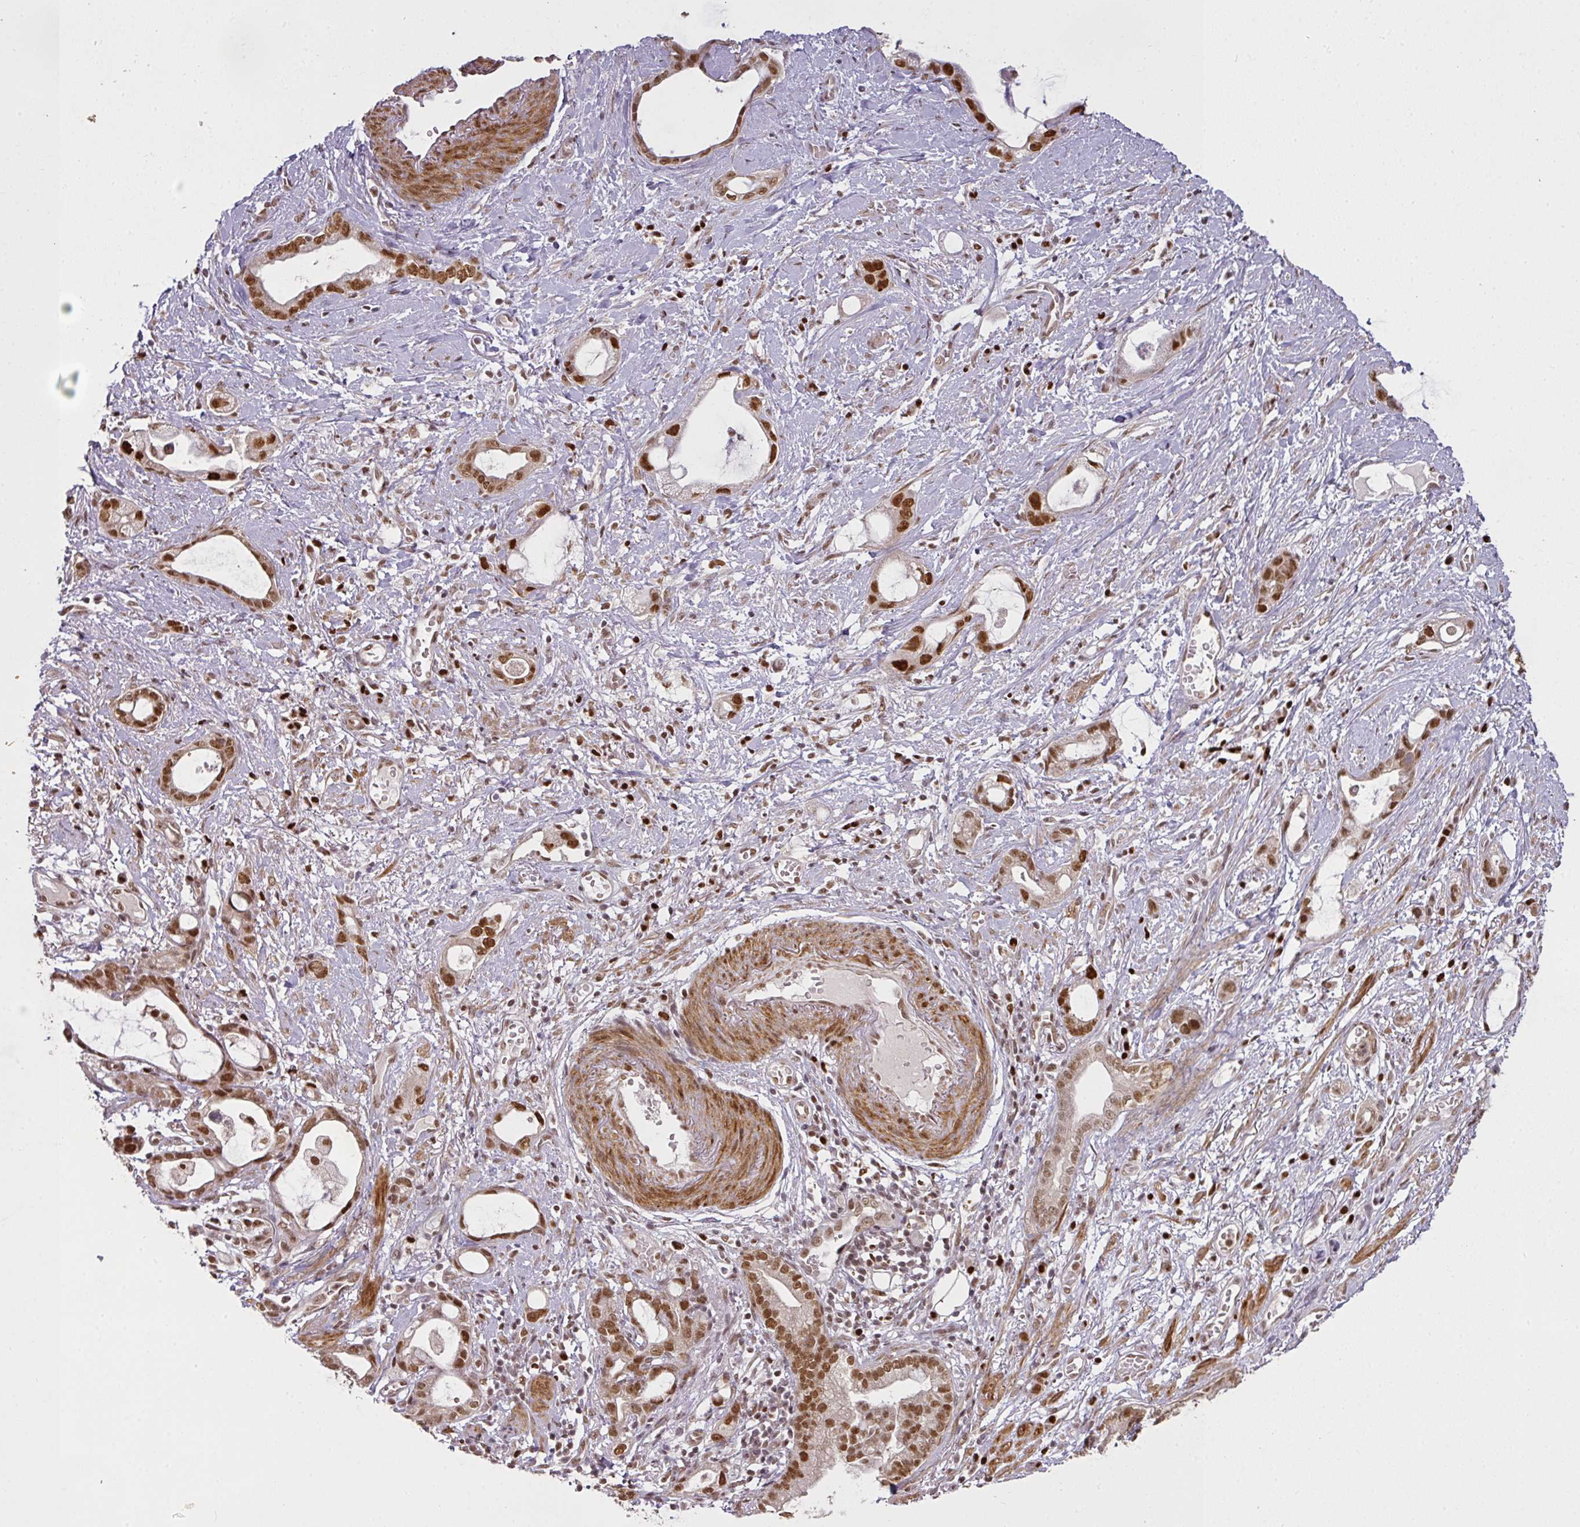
{"staining": {"intensity": "strong", "quantity": ">75%", "location": "nuclear"}, "tissue": "stomach cancer", "cell_type": "Tumor cells", "image_type": "cancer", "snomed": [{"axis": "morphology", "description": "Adenocarcinoma, NOS"}, {"axis": "topography", "description": "Stomach"}], "caption": "The micrograph demonstrates a brown stain indicating the presence of a protein in the nuclear of tumor cells in stomach cancer (adenocarcinoma). The protein of interest is shown in brown color, while the nuclei are stained blue.", "gene": "GPRIN2", "patient": {"sex": "male", "age": 55}}